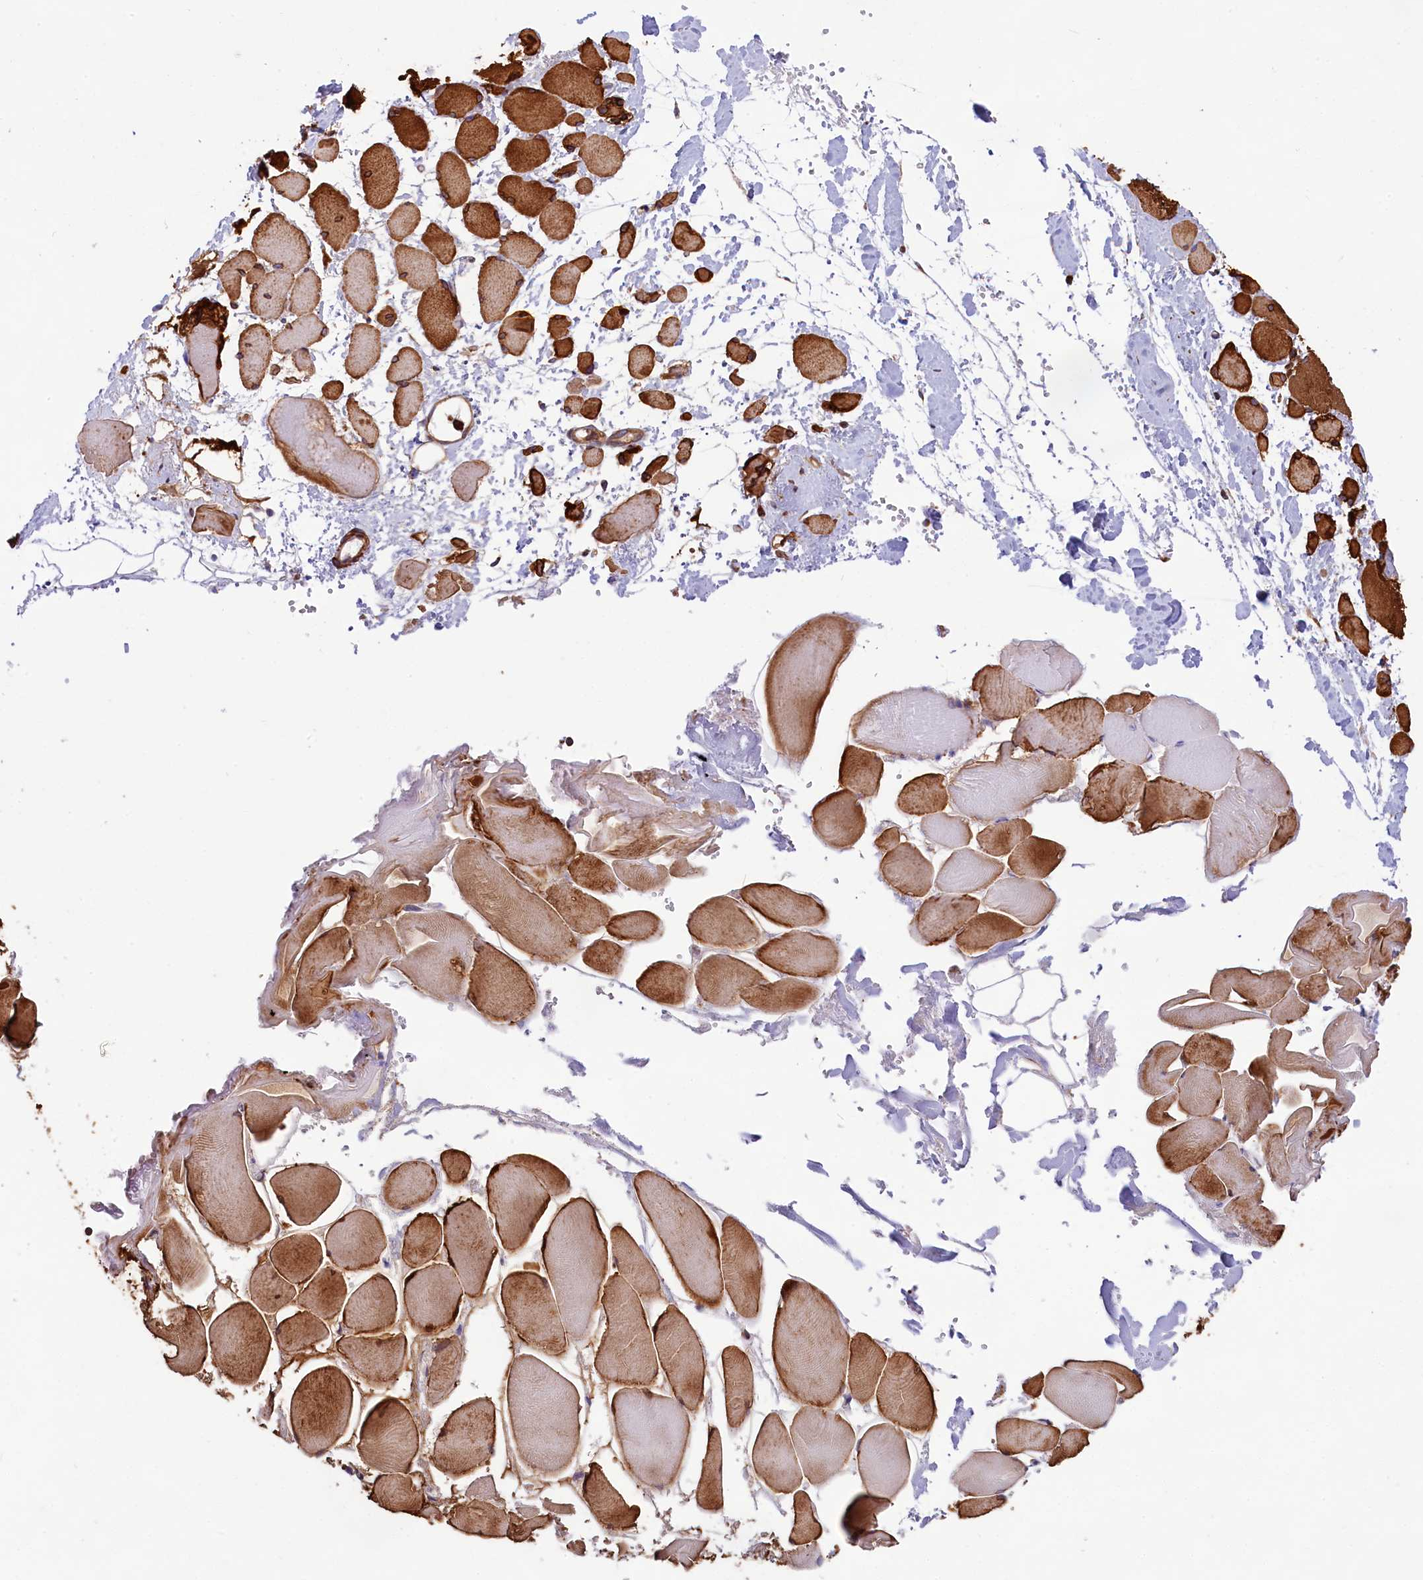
{"staining": {"intensity": "strong", "quantity": "25%-75%", "location": "cytoplasmic/membranous"}, "tissue": "skeletal muscle", "cell_type": "Myocytes", "image_type": "normal", "snomed": [{"axis": "morphology", "description": "Normal tissue, NOS"}, {"axis": "morphology", "description": "Basal cell carcinoma"}, {"axis": "topography", "description": "Skeletal muscle"}], "caption": "A brown stain highlights strong cytoplasmic/membranous staining of a protein in myocytes of unremarkable skeletal muscle. (DAB (3,3'-diaminobenzidine) IHC, brown staining for protein, blue staining for nuclei).", "gene": "GYS1", "patient": {"sex": "female", "age": 64}}